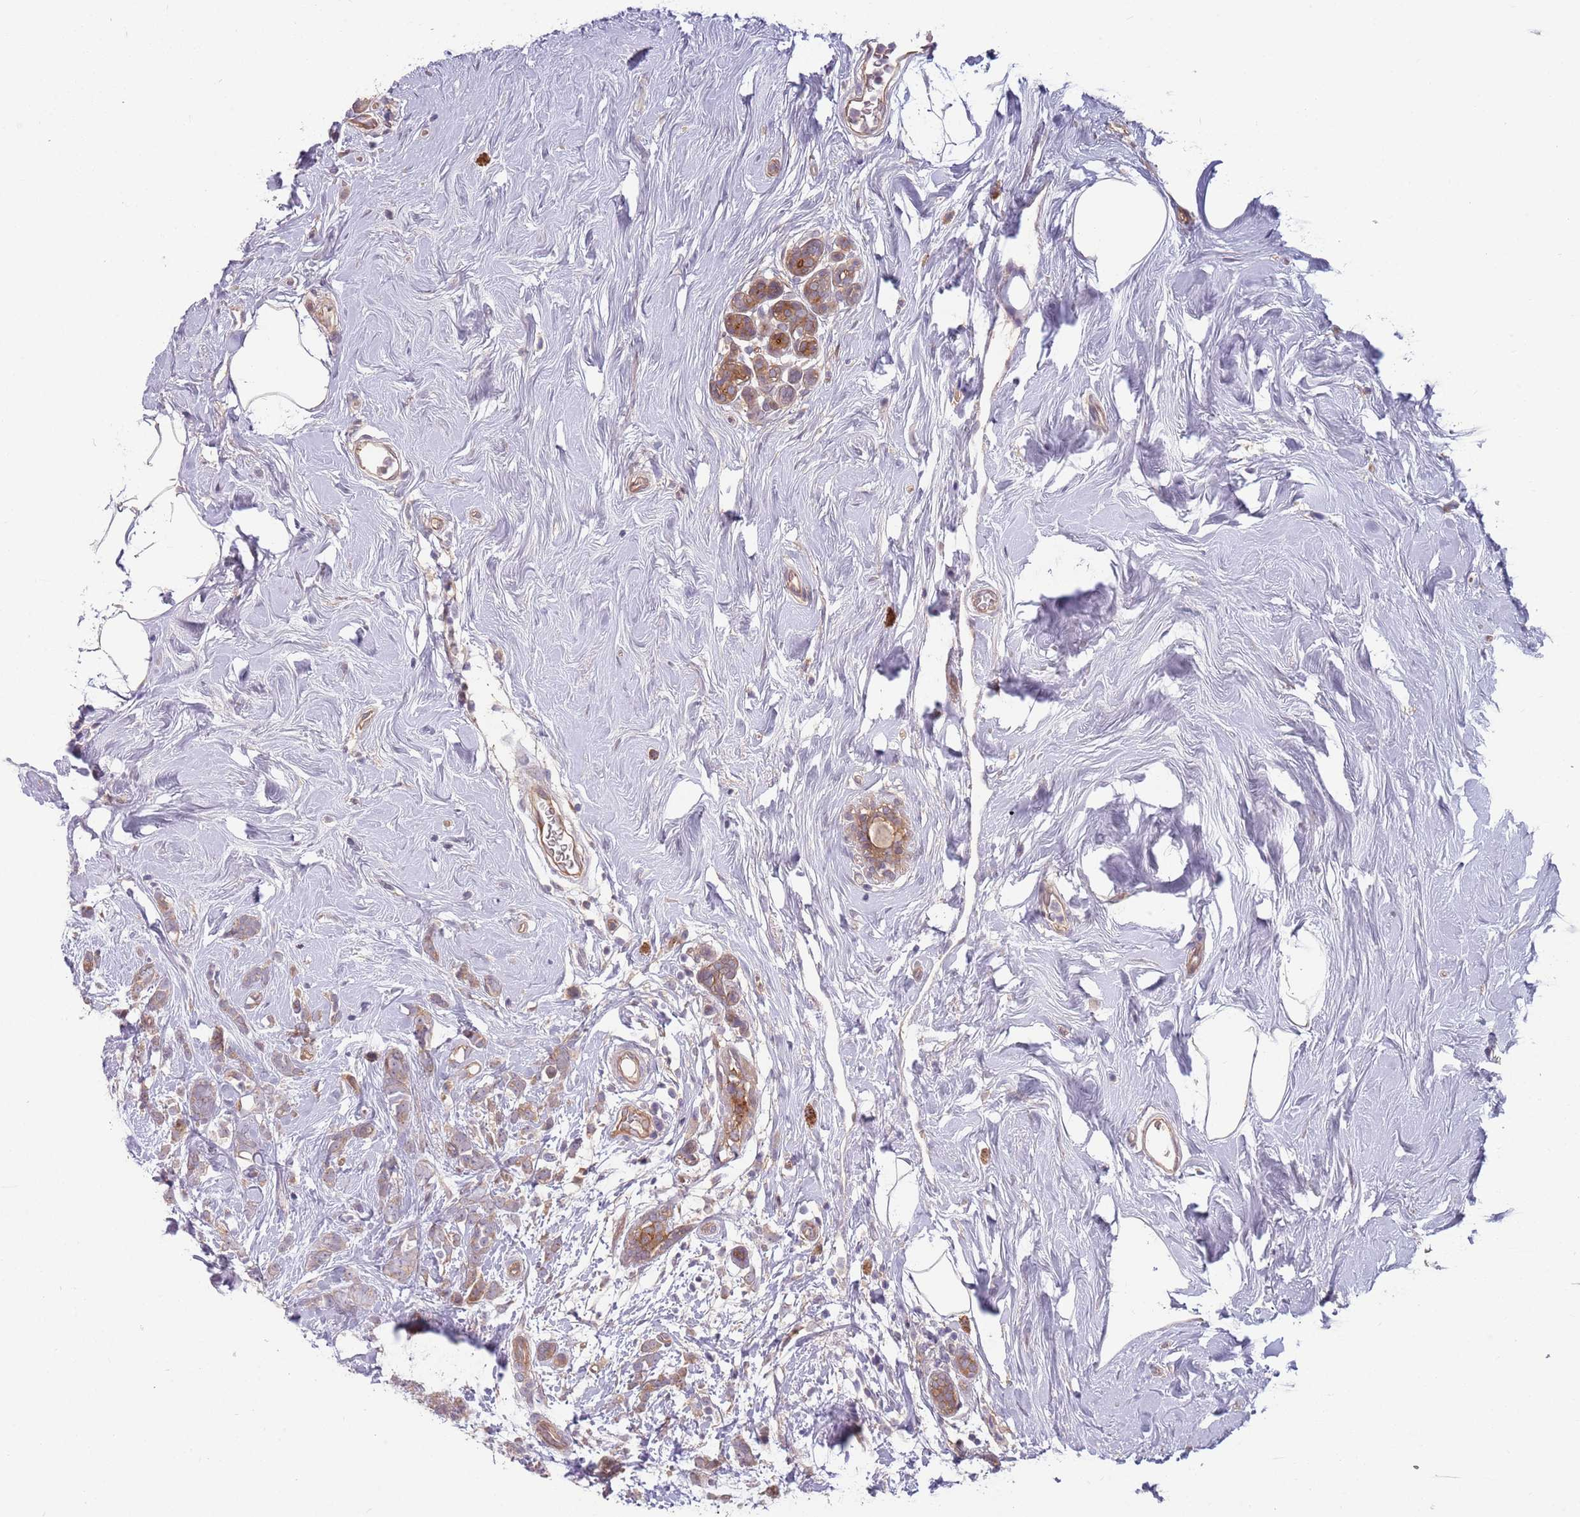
{"staining": {"intensity": "weak", "quantity": ">75%", "location": "cytoplasmic/membranous"}, "tissue": "breast cancer", "cell_type": "Tumor cells", "image_type": "cancer", "snomed": [{"axis": "morphology", "description": "Lobular carcinoma"}, {"axis": "topography", "description": "Breast"}], "caption": "This is an image of immunohistochemistry (IHC) staining of lobular carcinoma (breast), which shows weak positivity in the cytoplasmic/membranous of tumor cells.", "gene": "SAV1", "patient": {"sex": "female", "age": 58}}